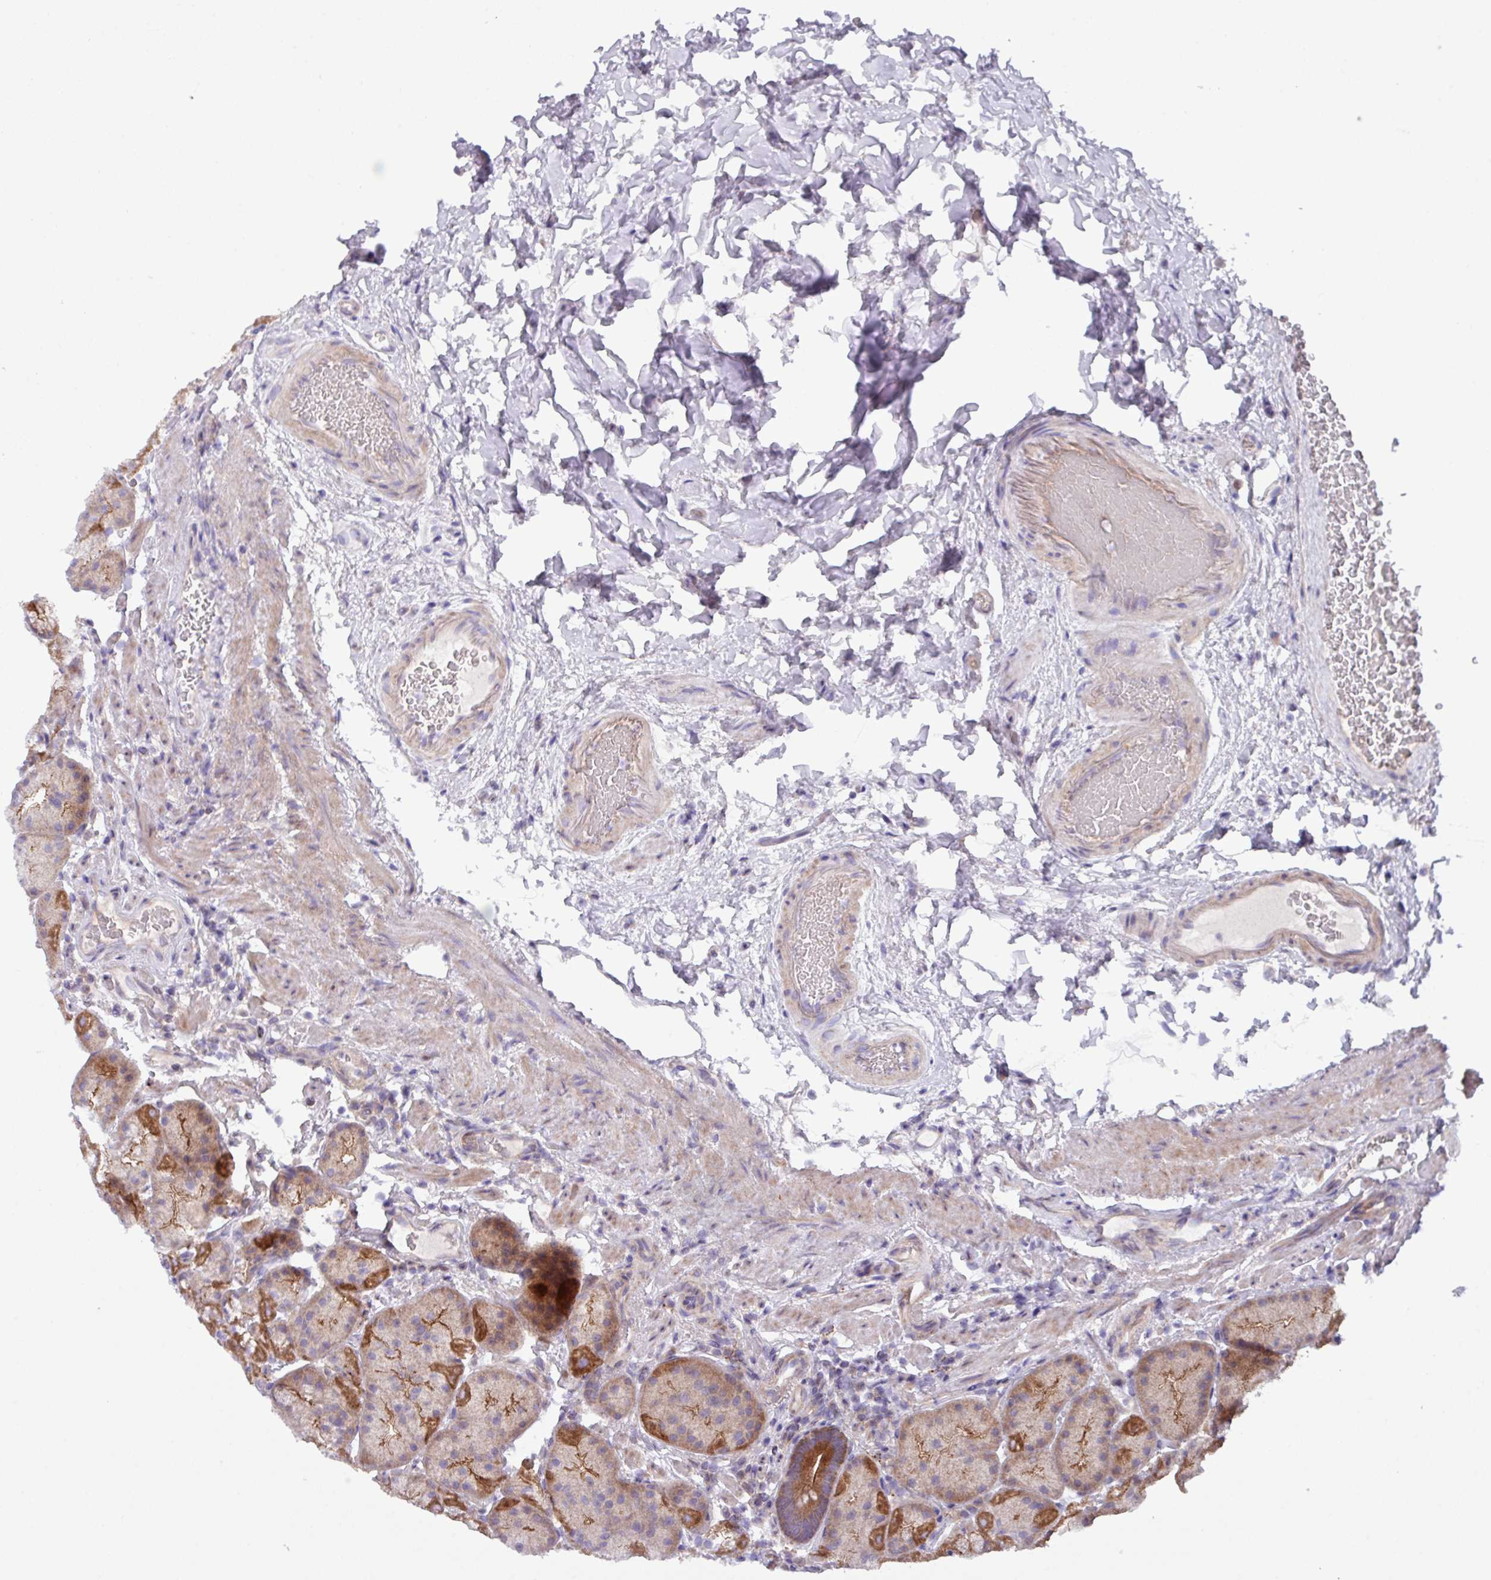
{"staining": {"intensity": "strong", "quantity": "25%-75%", "location": "cytoplasmic/membranous"}, "tissue": "stomach", "cell_type": "Glandular cells", "image_type": "normal", "snomed": [{"axis": "morphology", "description": "Normal tissue, NOS"}, {"axis": "topography", "description": "Stomach, lower"}], "caption": "High-magnification brightfield microscopy of unremarkable stomach stained with DAB (brown) and counterstained with hematoxylin (blue). glandular cells exhibit strong cytoplasmic/membranous staining is present in approximately25%-75% of cells. (DAB IHC with brightfield microscopy, high magnification).", "gene": "IQCJ", "patient": {"sex": "male", "age": 67}}